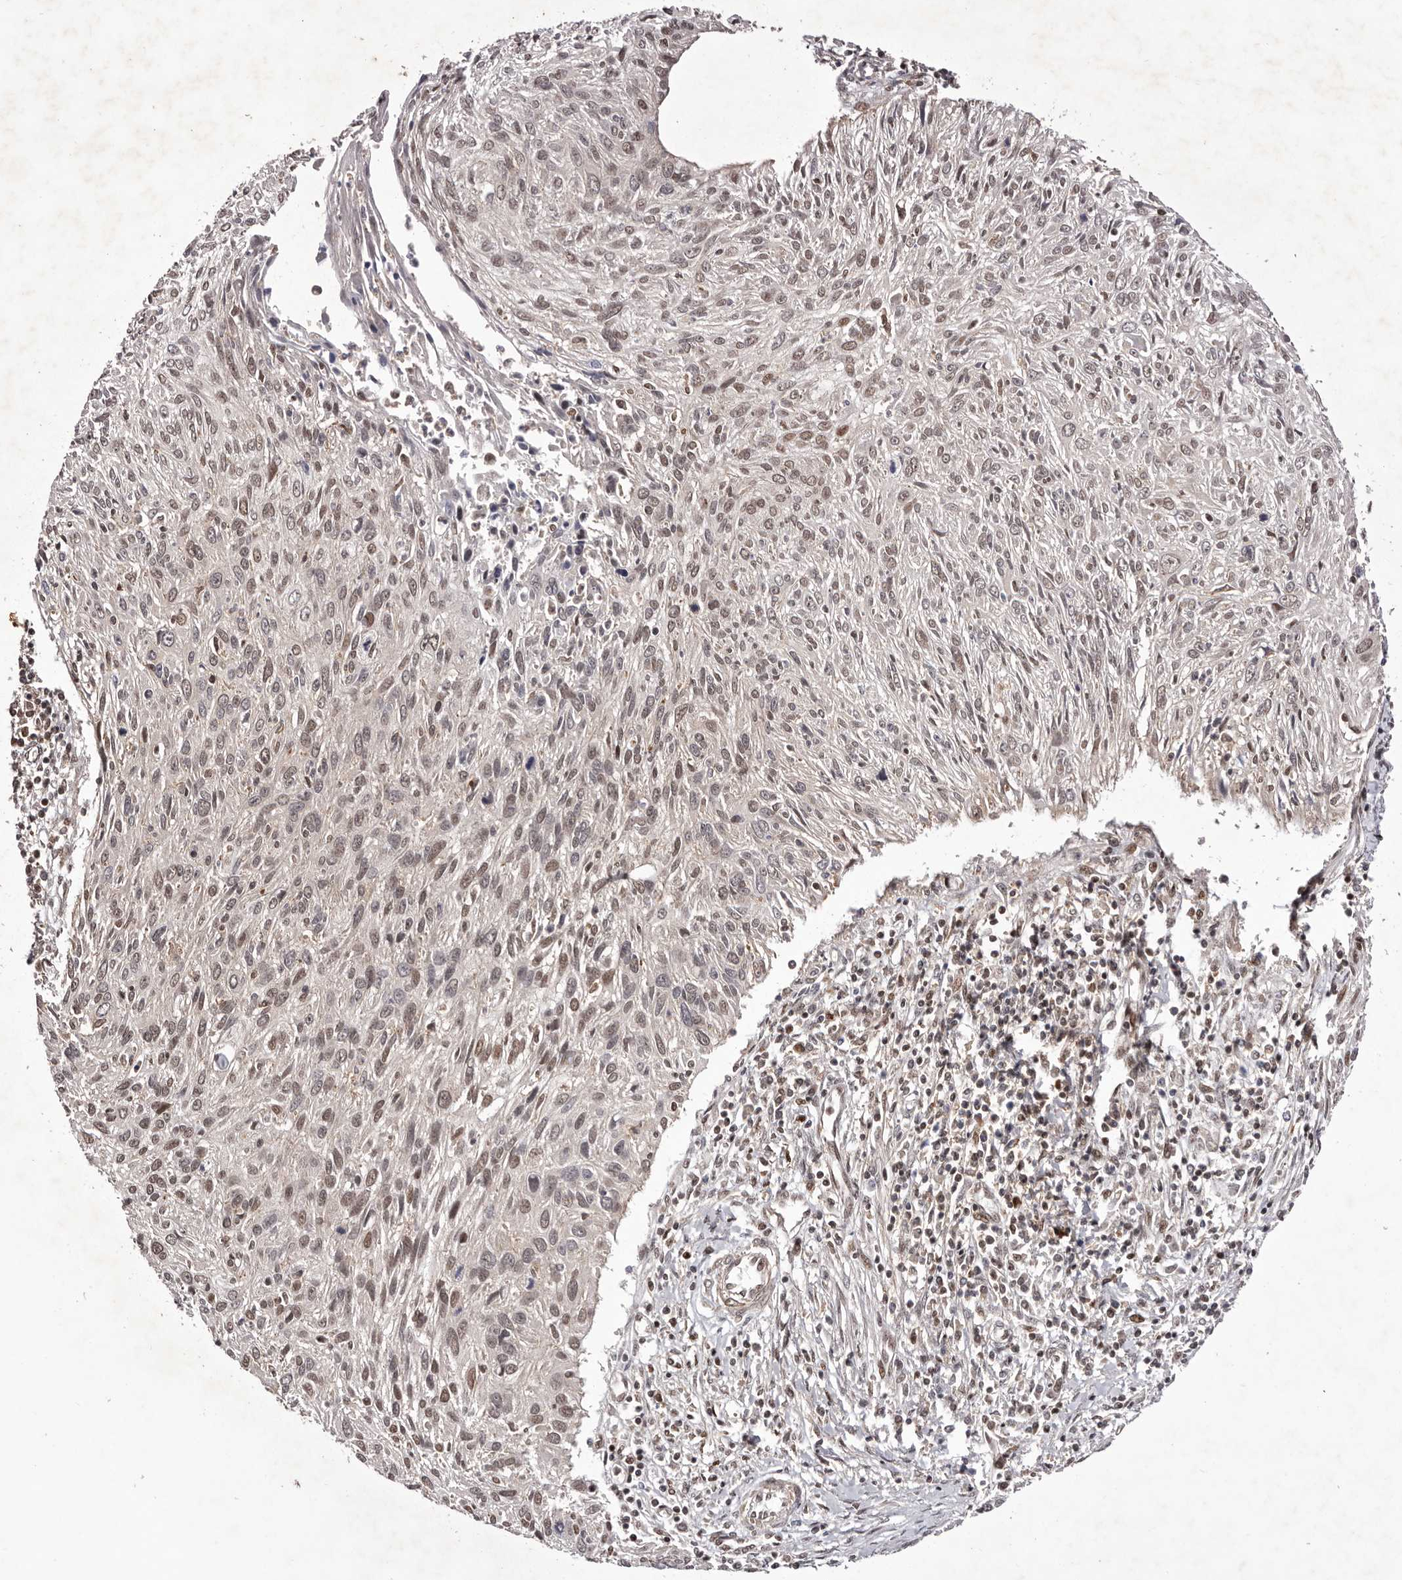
{"staining": {"intensity": "weak", "quantity": "25%-75%", "location": "nuclear"}, "tissue": "cervical cancer", "cell_type": "Tumor cells", "image_type": "cancer", "snomed": [{"axis": "morphology", "description": "Squamous cell carcinoma, NOS"}, {"axis": "topography", "description": "Cervix"}], "caption": "Human cervical squamous cell carcinoma stained with a protein marker demonstrates weak staining in tumor cells.", "gene": "FBXO5", "patient": {"sex": "female", "age": 51}}